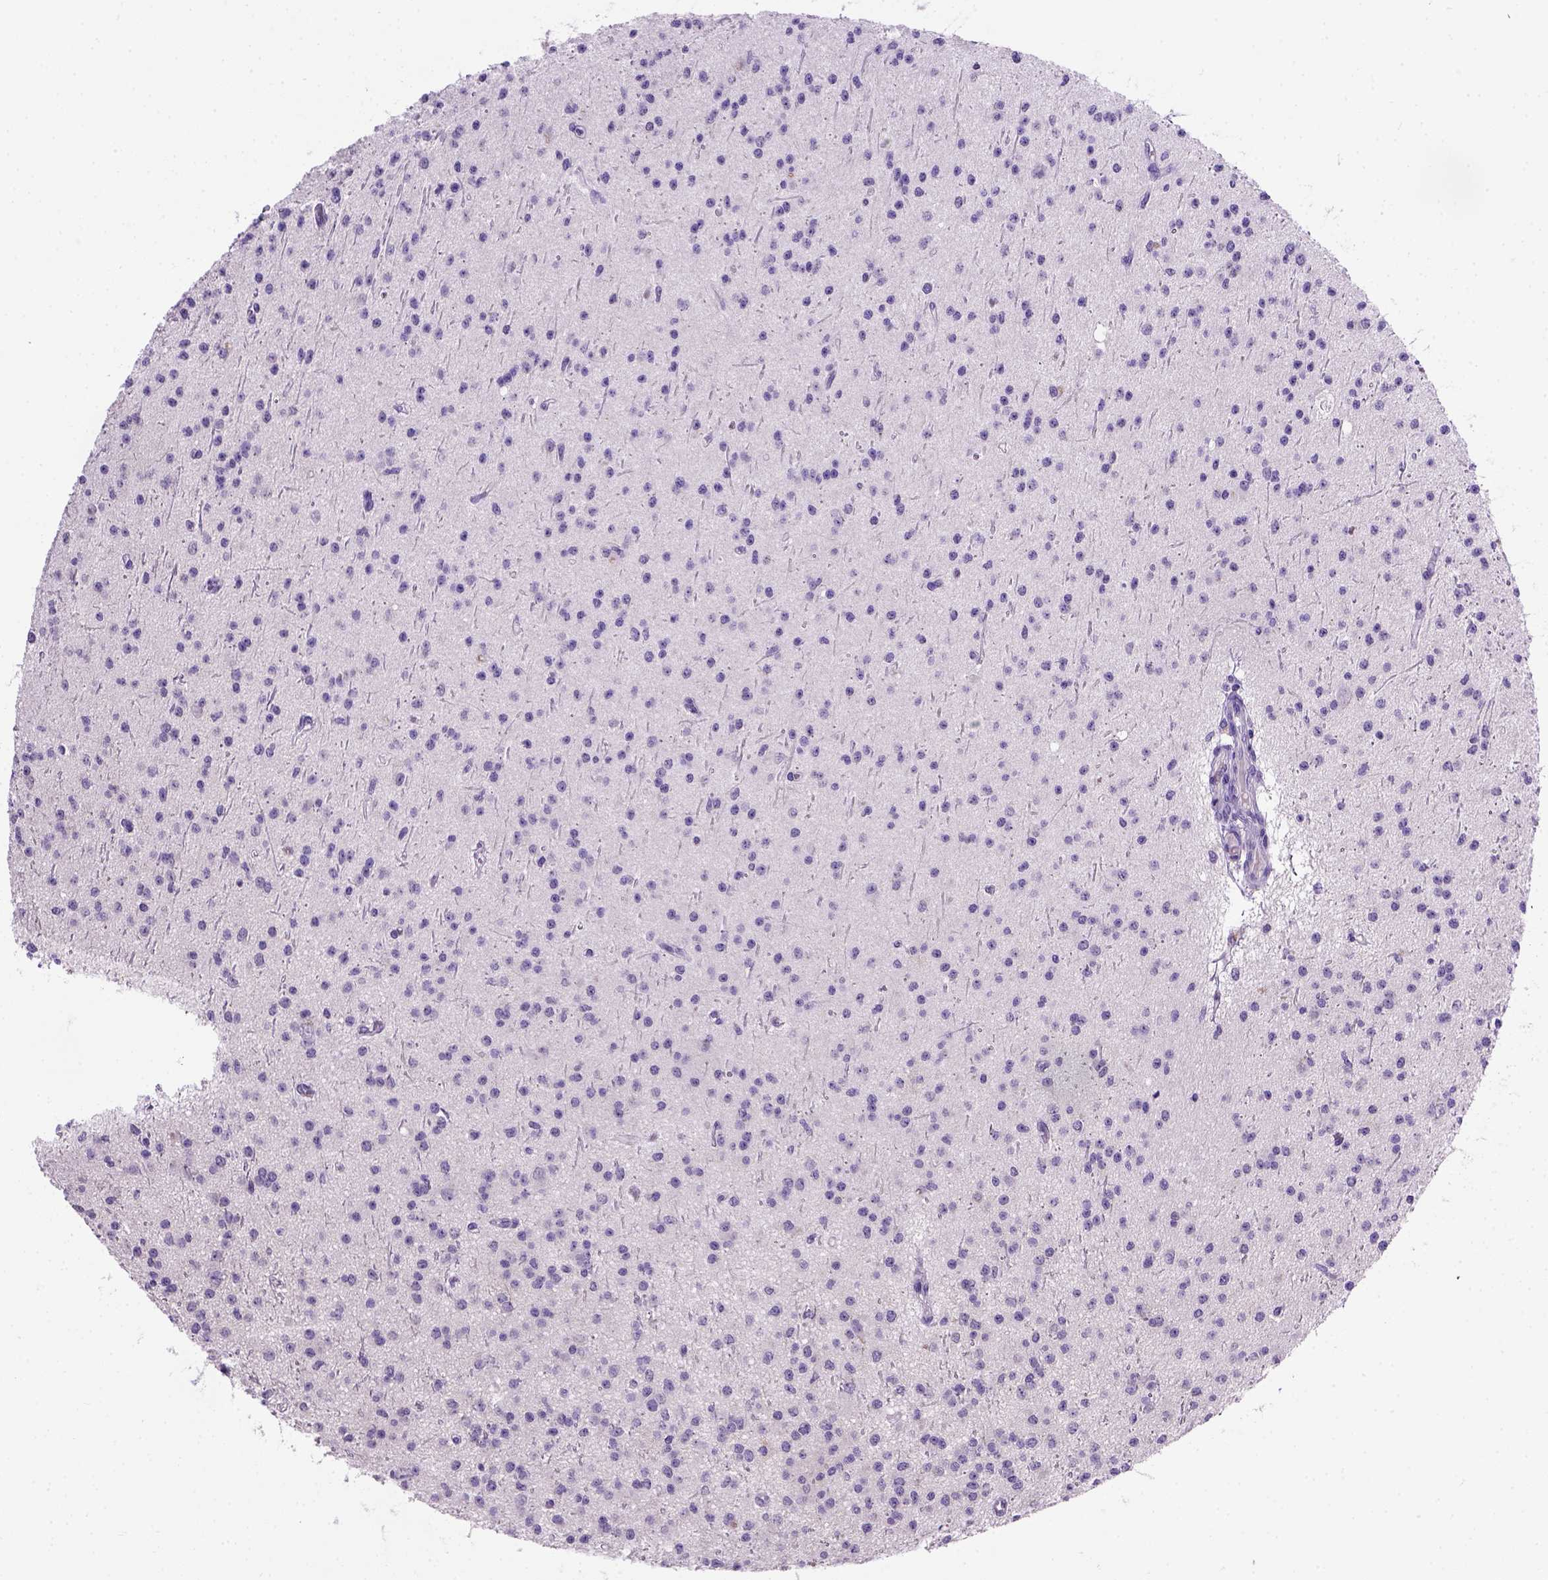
{"staining": {"intensity": "negative", "quantity": "none", "location": "none"}, "tissue": "glioma", "cell_type": "Tumor cells", "image_type": "cancer", "snomed": [{"axis": "morphology", "description": "Glioma, malignant, Low grade"}, {"axis": "topography", "description": "Brain"}], "caption": "Immunohistochemistry histopathology image of neoplastic tissue: glioma stained with DAB (3,3'-diaminobenzidine) demonstrates no significant protein positivity in tumor cells. (Brightfield microscopy of DAB immunohistochemistry (IHC) at high magnification).", "gene": "CDH1", "patient": {"sex": "male", "age": 27}}